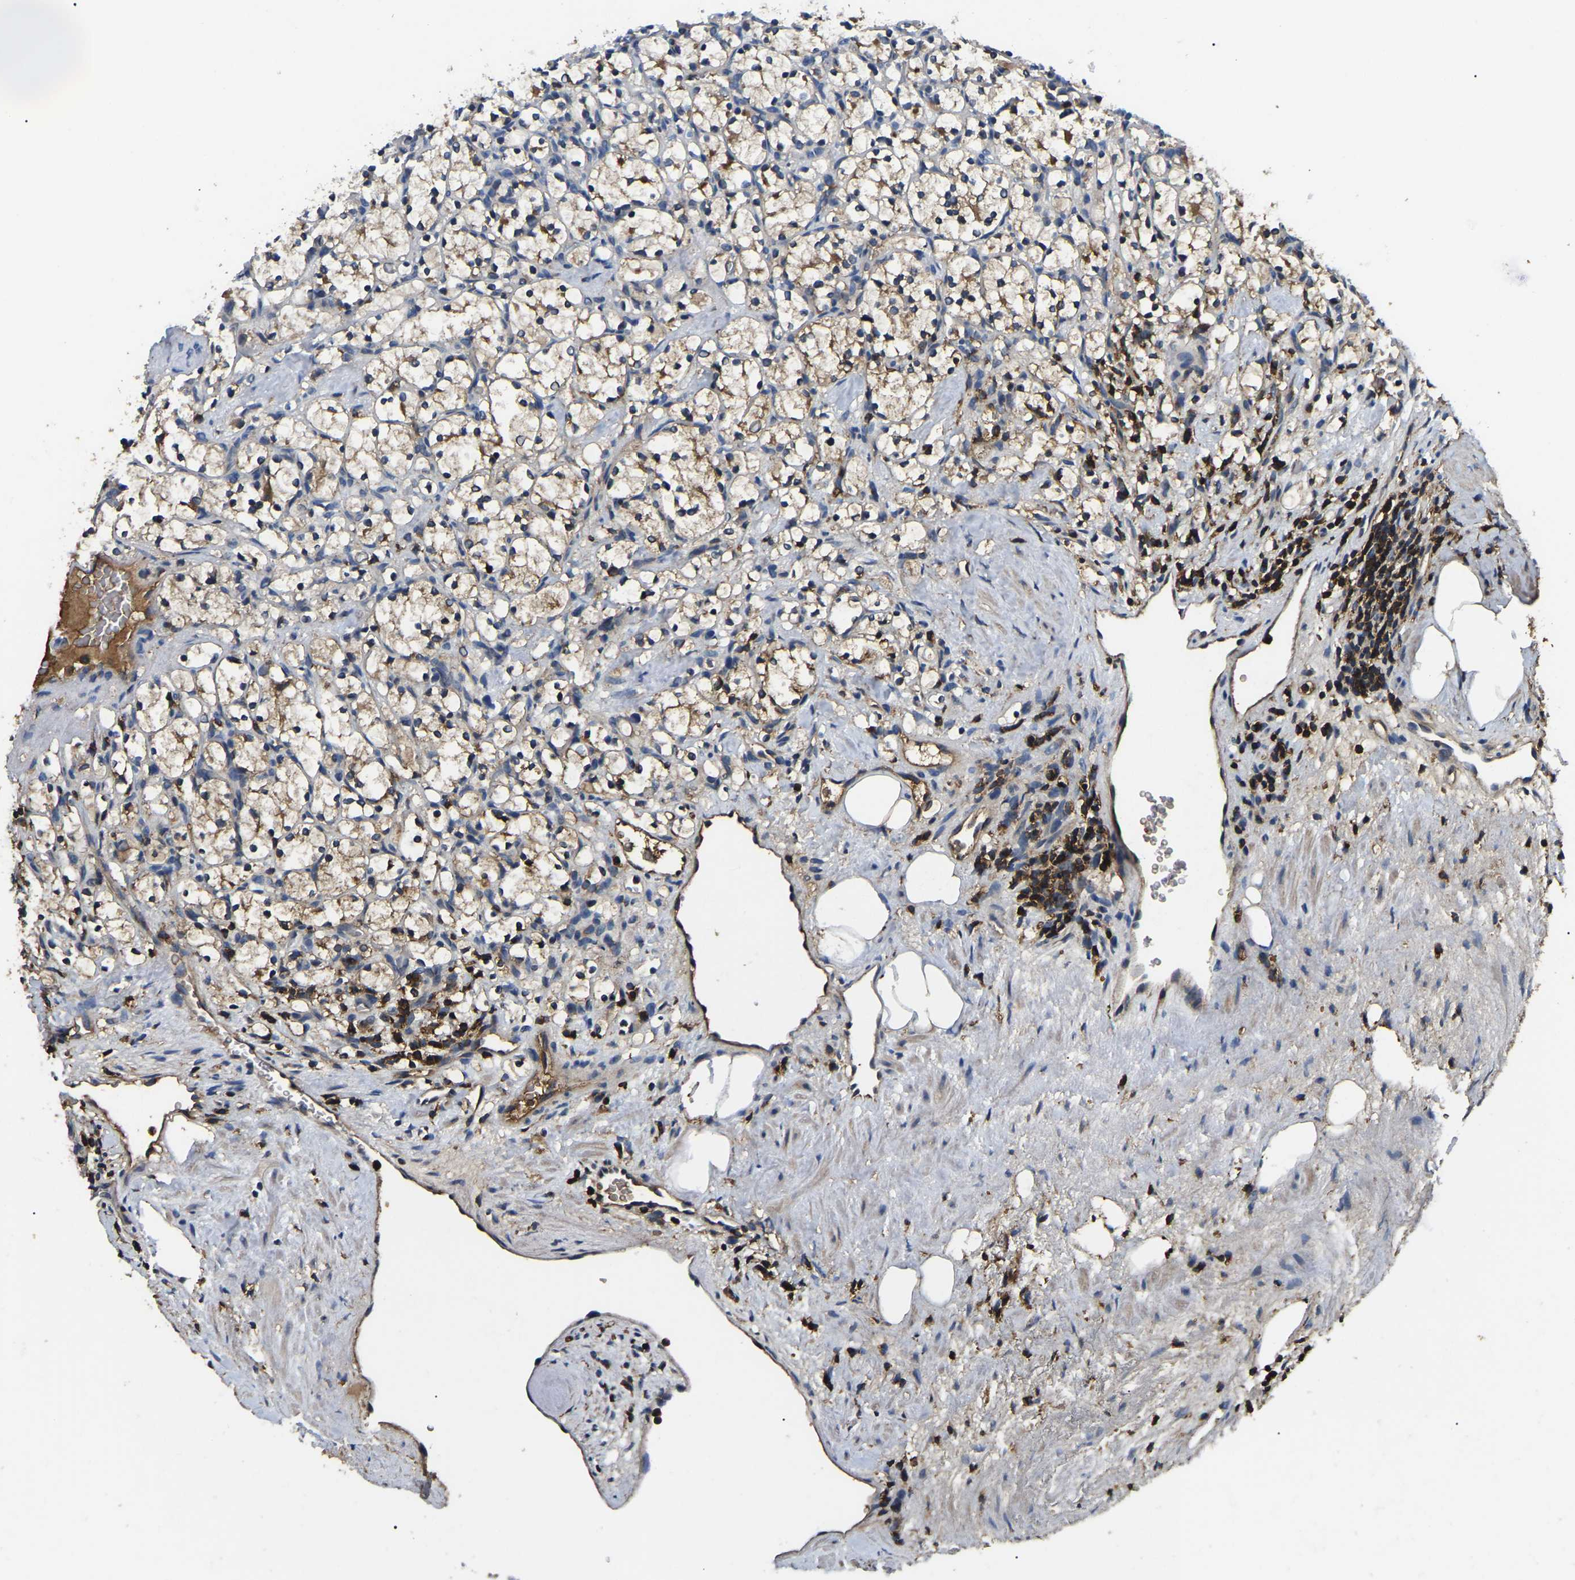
{"staining": {"intensity": "weak", "quantity": ">75%", "location": "cytoplasmic/membranous"}, "tissue": "renal cancer", "cell_type": "Tumor cells", "image_type": "cancer", "snomed": [{"axis": "morphology", "description": "Adenocarcinoma, NOS"}, {"axis": "topography", "description": "Kidney"}], "caption": "Protein analysis of renal cancer (adenocarcinoma) tissue exhibits weak cytoplasmic/membranous expression in about >75% of tumor cells.", "gene": "SMPD2", "patient": {"sex": "female", "age": 69}}